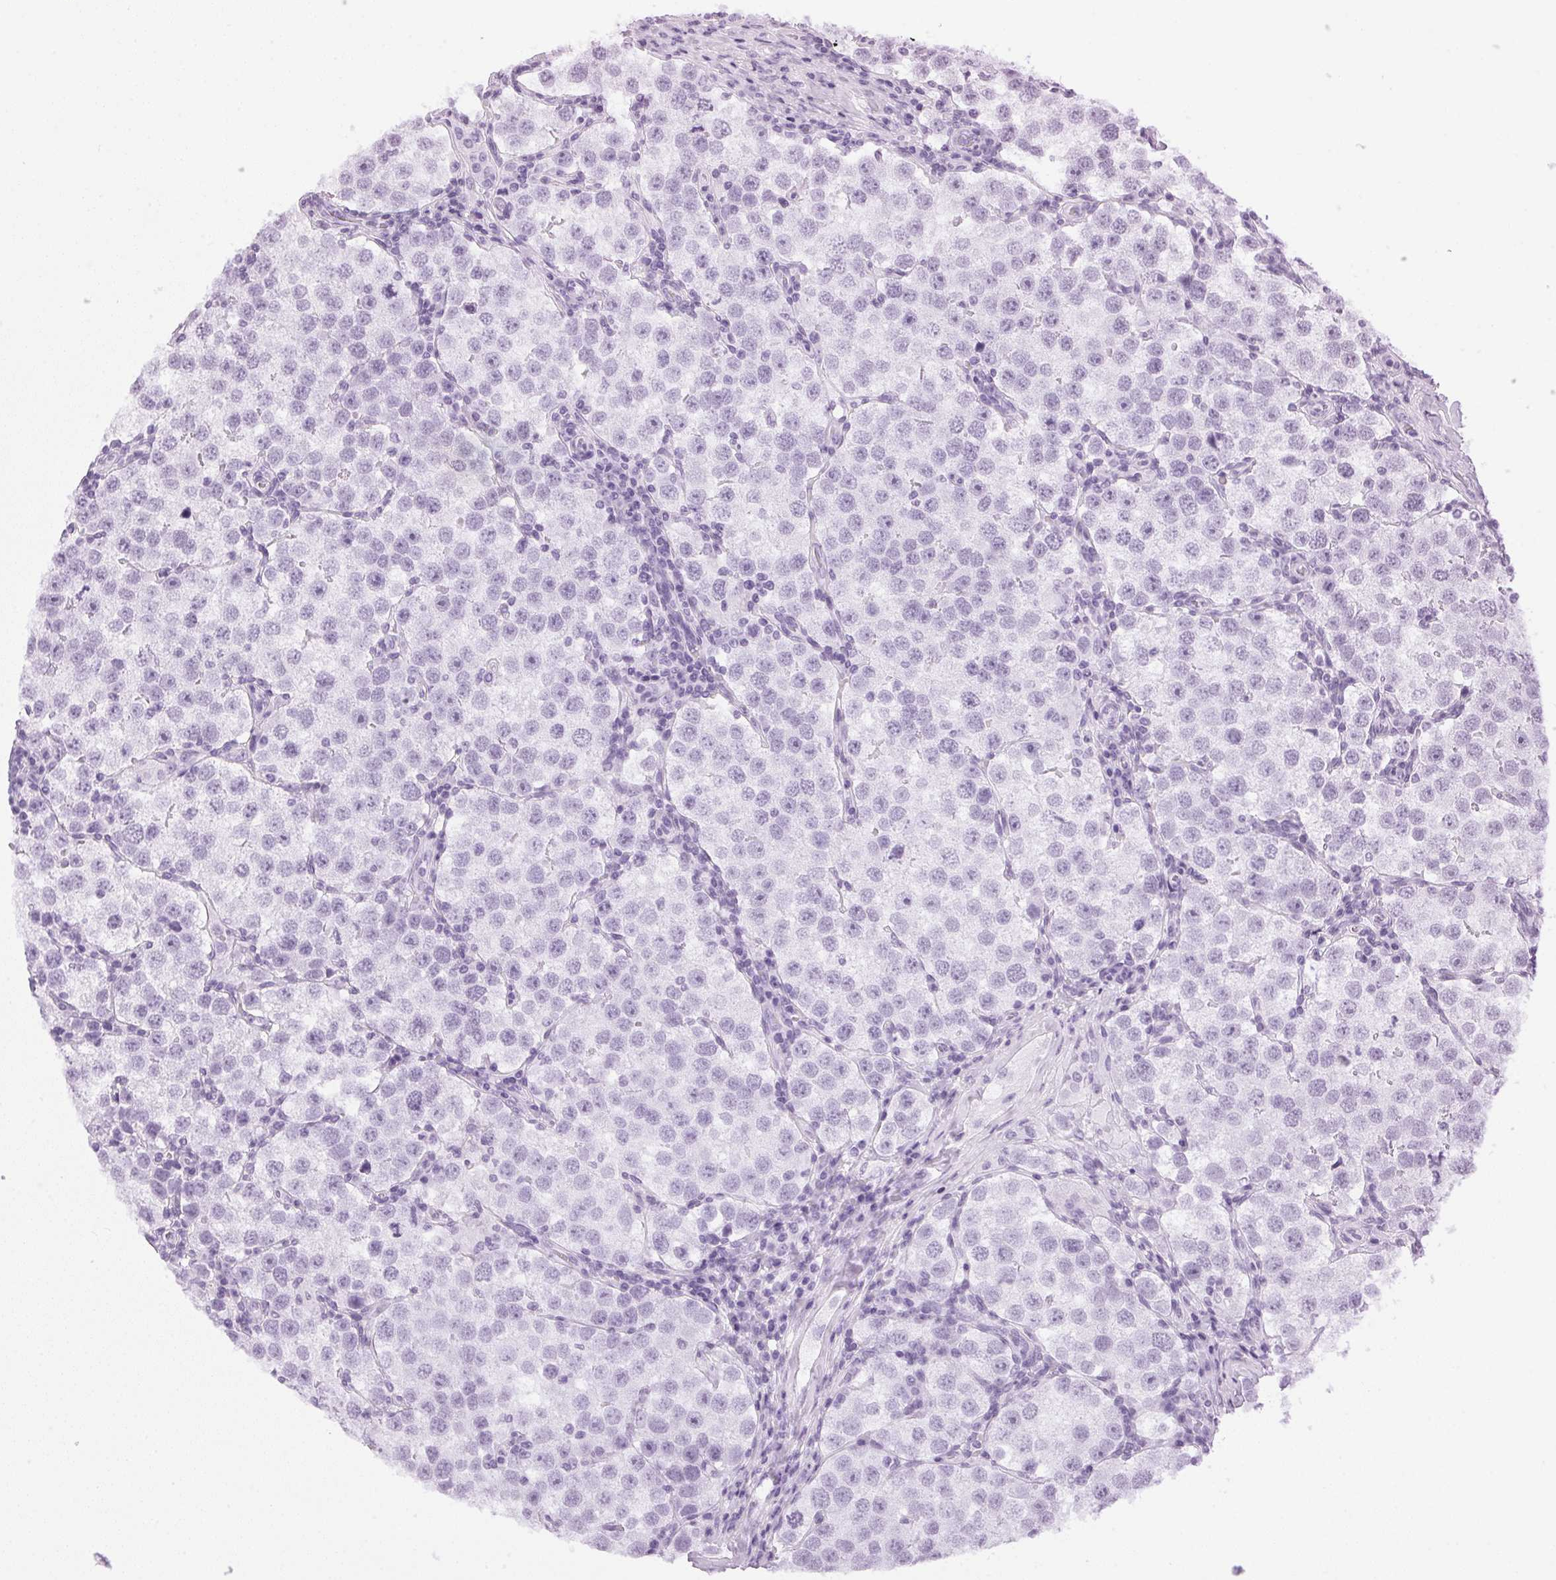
{"staining": {"intensity": "negative", "quantity": "none", "location": "none"}, "tissue": "testis cancer", "cell_type": "Tumor cells", "image_type": "cancer", "snomed": [{"axis": "morphology", "description": "Seminoma, NOS"}, {"axis": "topography", "description": "Testis"}], "caption": "An immunohistochemistry (IHC) image of testis cancer (seminoma) is shown. There is no staining in tumor cells of testis cancer (seminoma).", "gene": "SP7", "patient": {"sex": "male", "age": 37}}